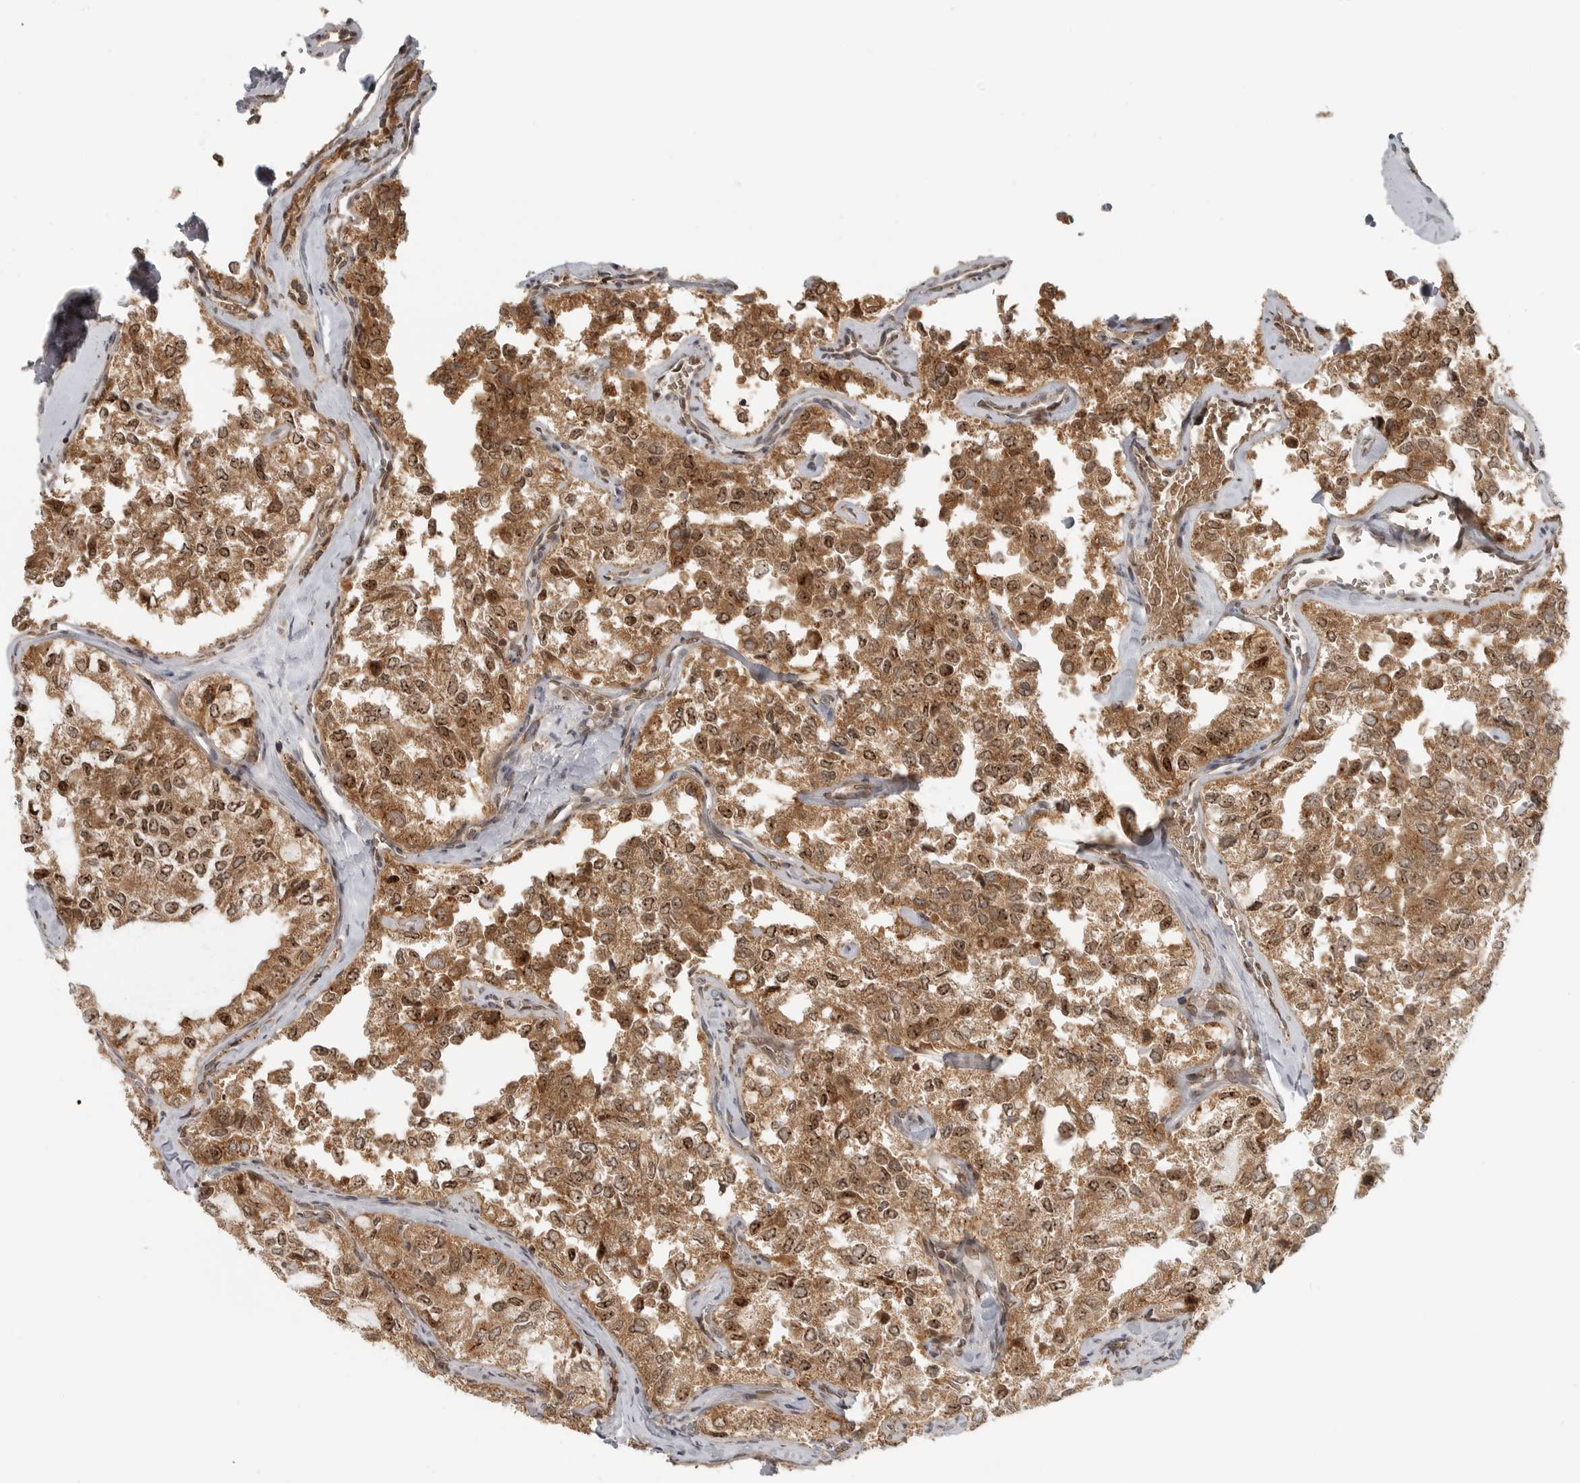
{"staining": {"intensity": "moderate", "quantity": ">75%", "location": "cytoplasmic/membranous,nuclear"}, "tissue": "thyroid cancer", "cell_type": "Tumor cells", "image_type": "cancer", "snomed": [{"axis": "morphology", "description": "Follicular adenoma carcinoma, NOS"}, {"axis": "topography", "description": "Thyroid gland"}], "caption": "Tumor cells exhibit medium levels of moderate cytoplasmic/membranous and nuclear positivity in approximately >75% of cells in thyroid cancer (follicular adenoma carcinoma).", "gene": "COPA", "patient": {"sex": "male", "age": 75}}